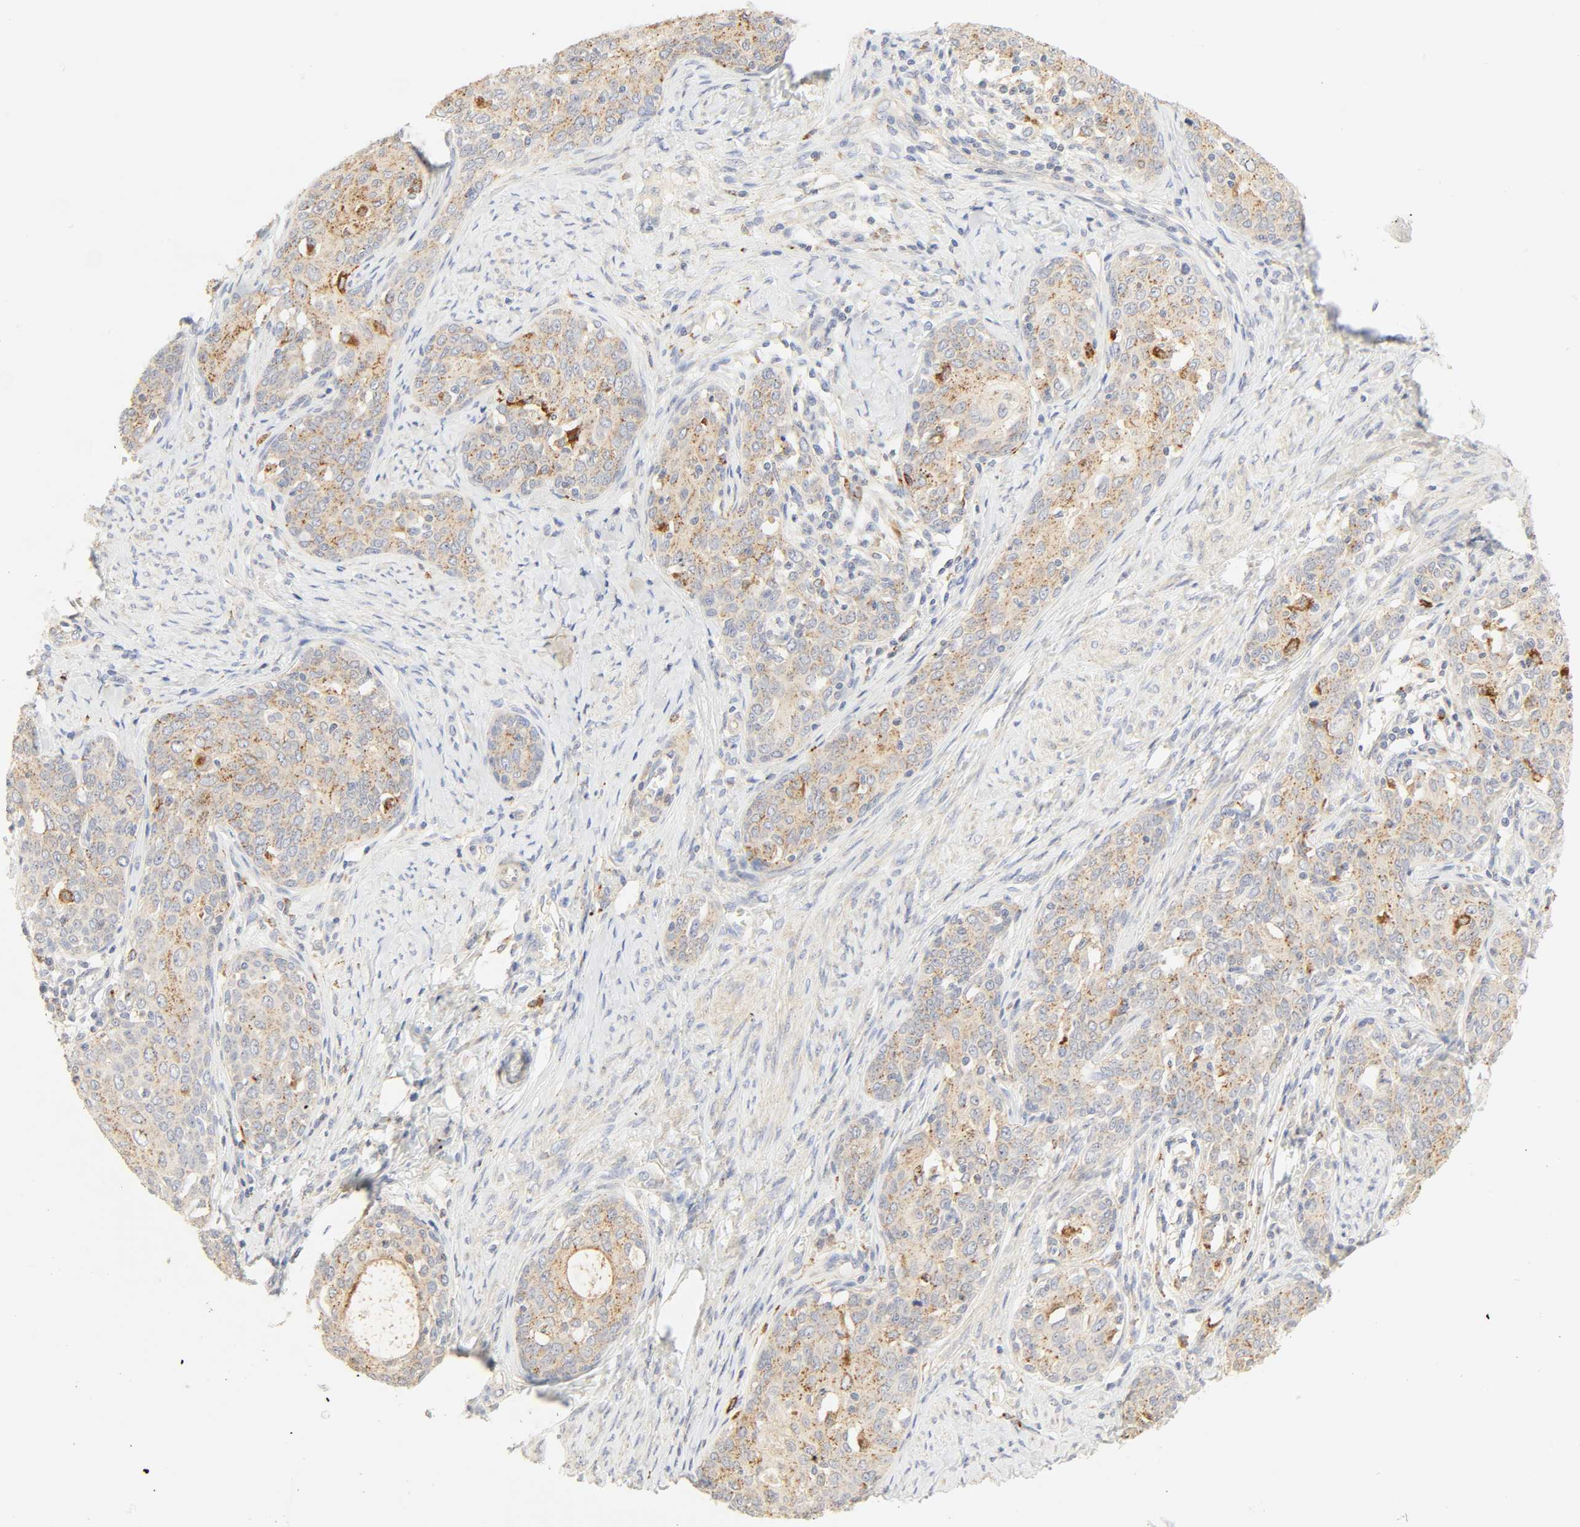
{"staining": {"intensity": "moderate", "quantity": ">75%", "location": "cytoplasmic/membranous"}, "tissue": "cervical cancer", "cell_type": "Tumor cells", "image_type": "cancer", "snomed": [{"axis": "morphology", "description": "Squamous cell carcinoma, NOS"}, {"axis": "morphology", "description": "Adenocarcinoma, NOS"}, {"axis": "topography", "description": "Cervix"}], "caption": "Moderate cytoplasmic/membranous expression is appreciated in about >75% of tumor cells in cervical cancer. The staining was performed using DAB, with brown indicating positive protein expression. Nuclei are stained blue with hematoxylin.", "gene": "CAMK2A", "patient": {"sex": "female", "age": 52}}